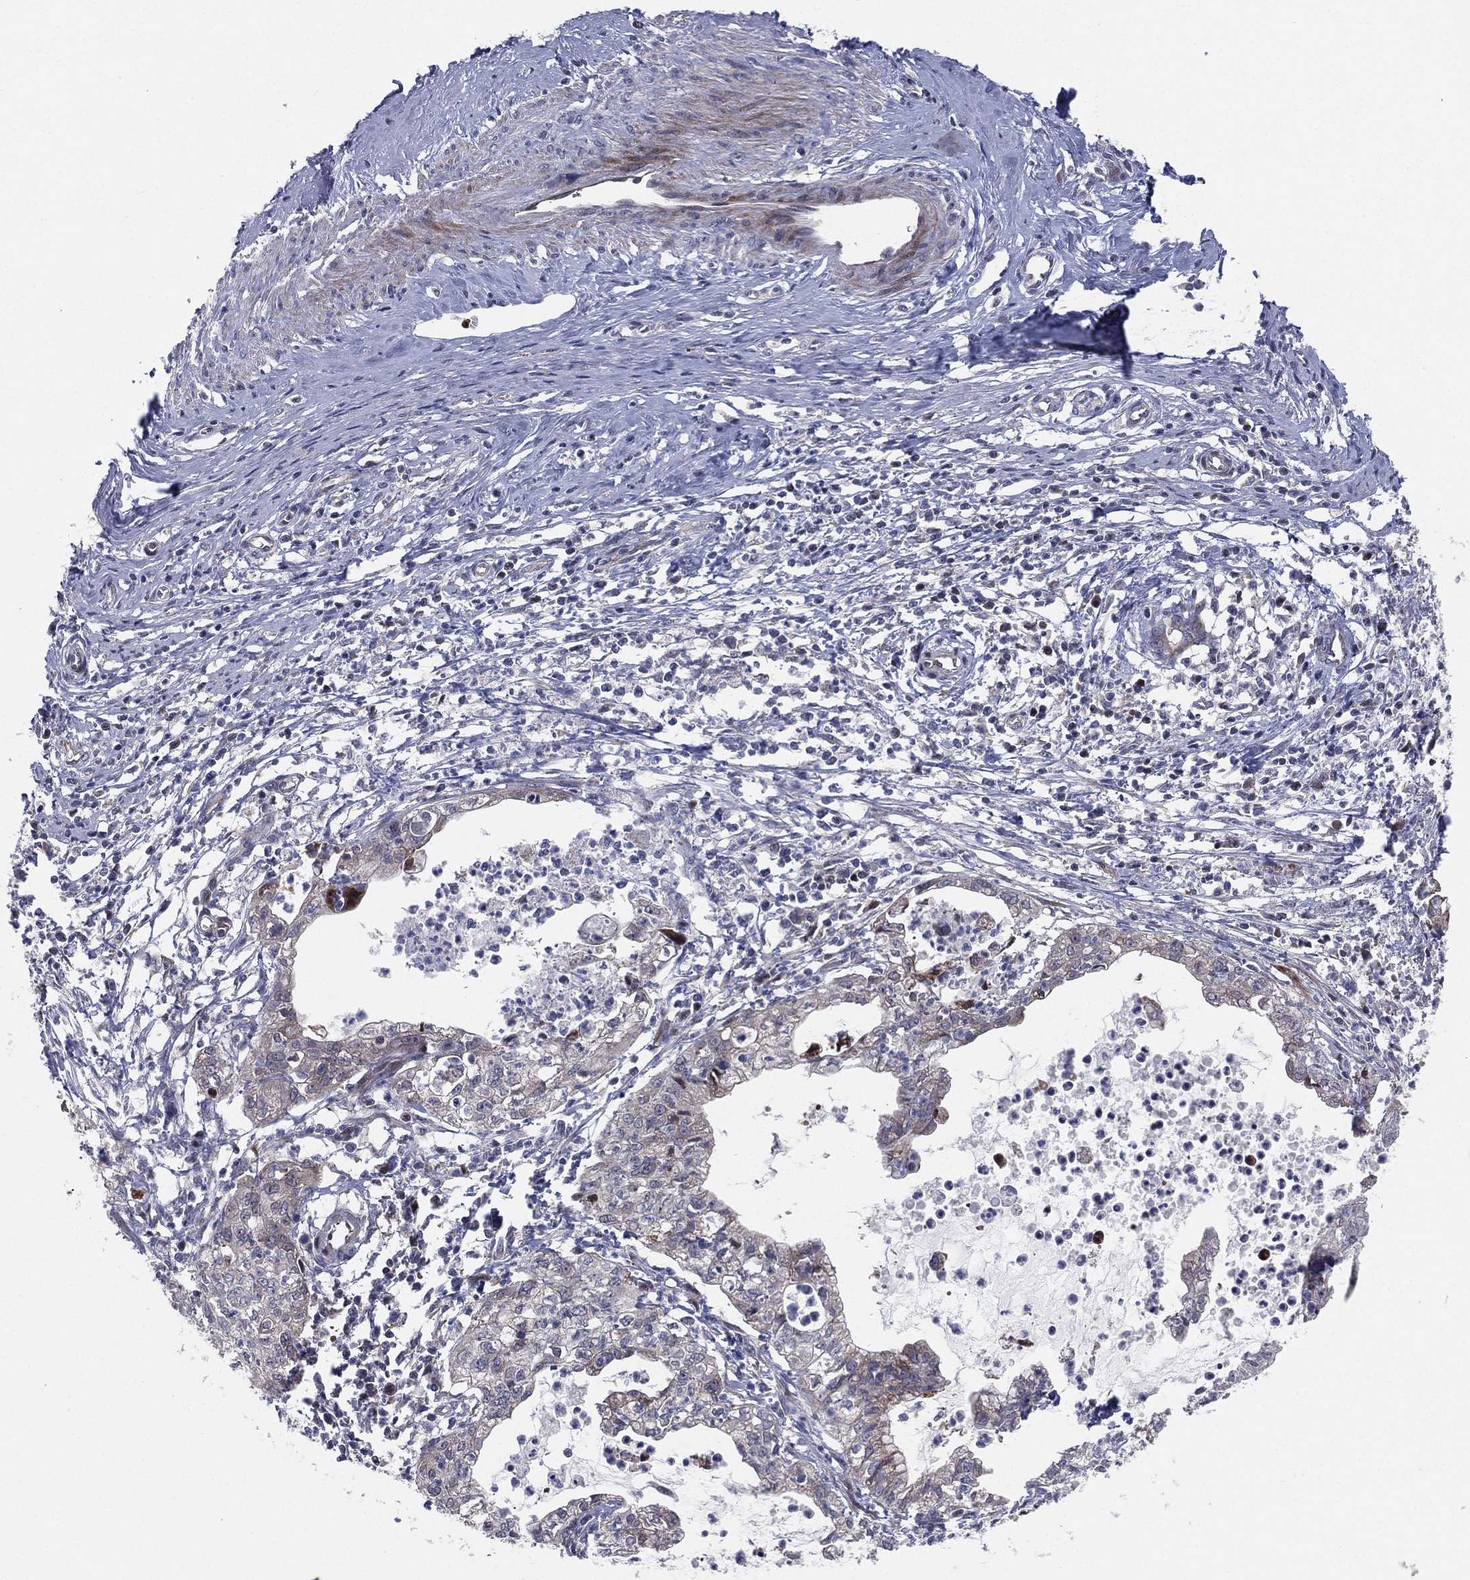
{"staining": {"intensity": "weak", "quantity": "<25%", "location": "cytoplasmic/membranous"}, "tissue": "cervical cancer", "cell_type": "Tumor cells", "image_type": "cancer", "snomed": [{"axis": "morphology", "description": "Normal tissue, NOS"}, {"axis": "morphology", "description": "Adenocarcinoma, NOS"}, {"axis": "topography", "description": "Cervix"}], "caption": "Tumor cells show no significant staining in cervical adenocarcinoma.", "gene": "UTP14A", "patient": {"sex": "female", "age": 38}}